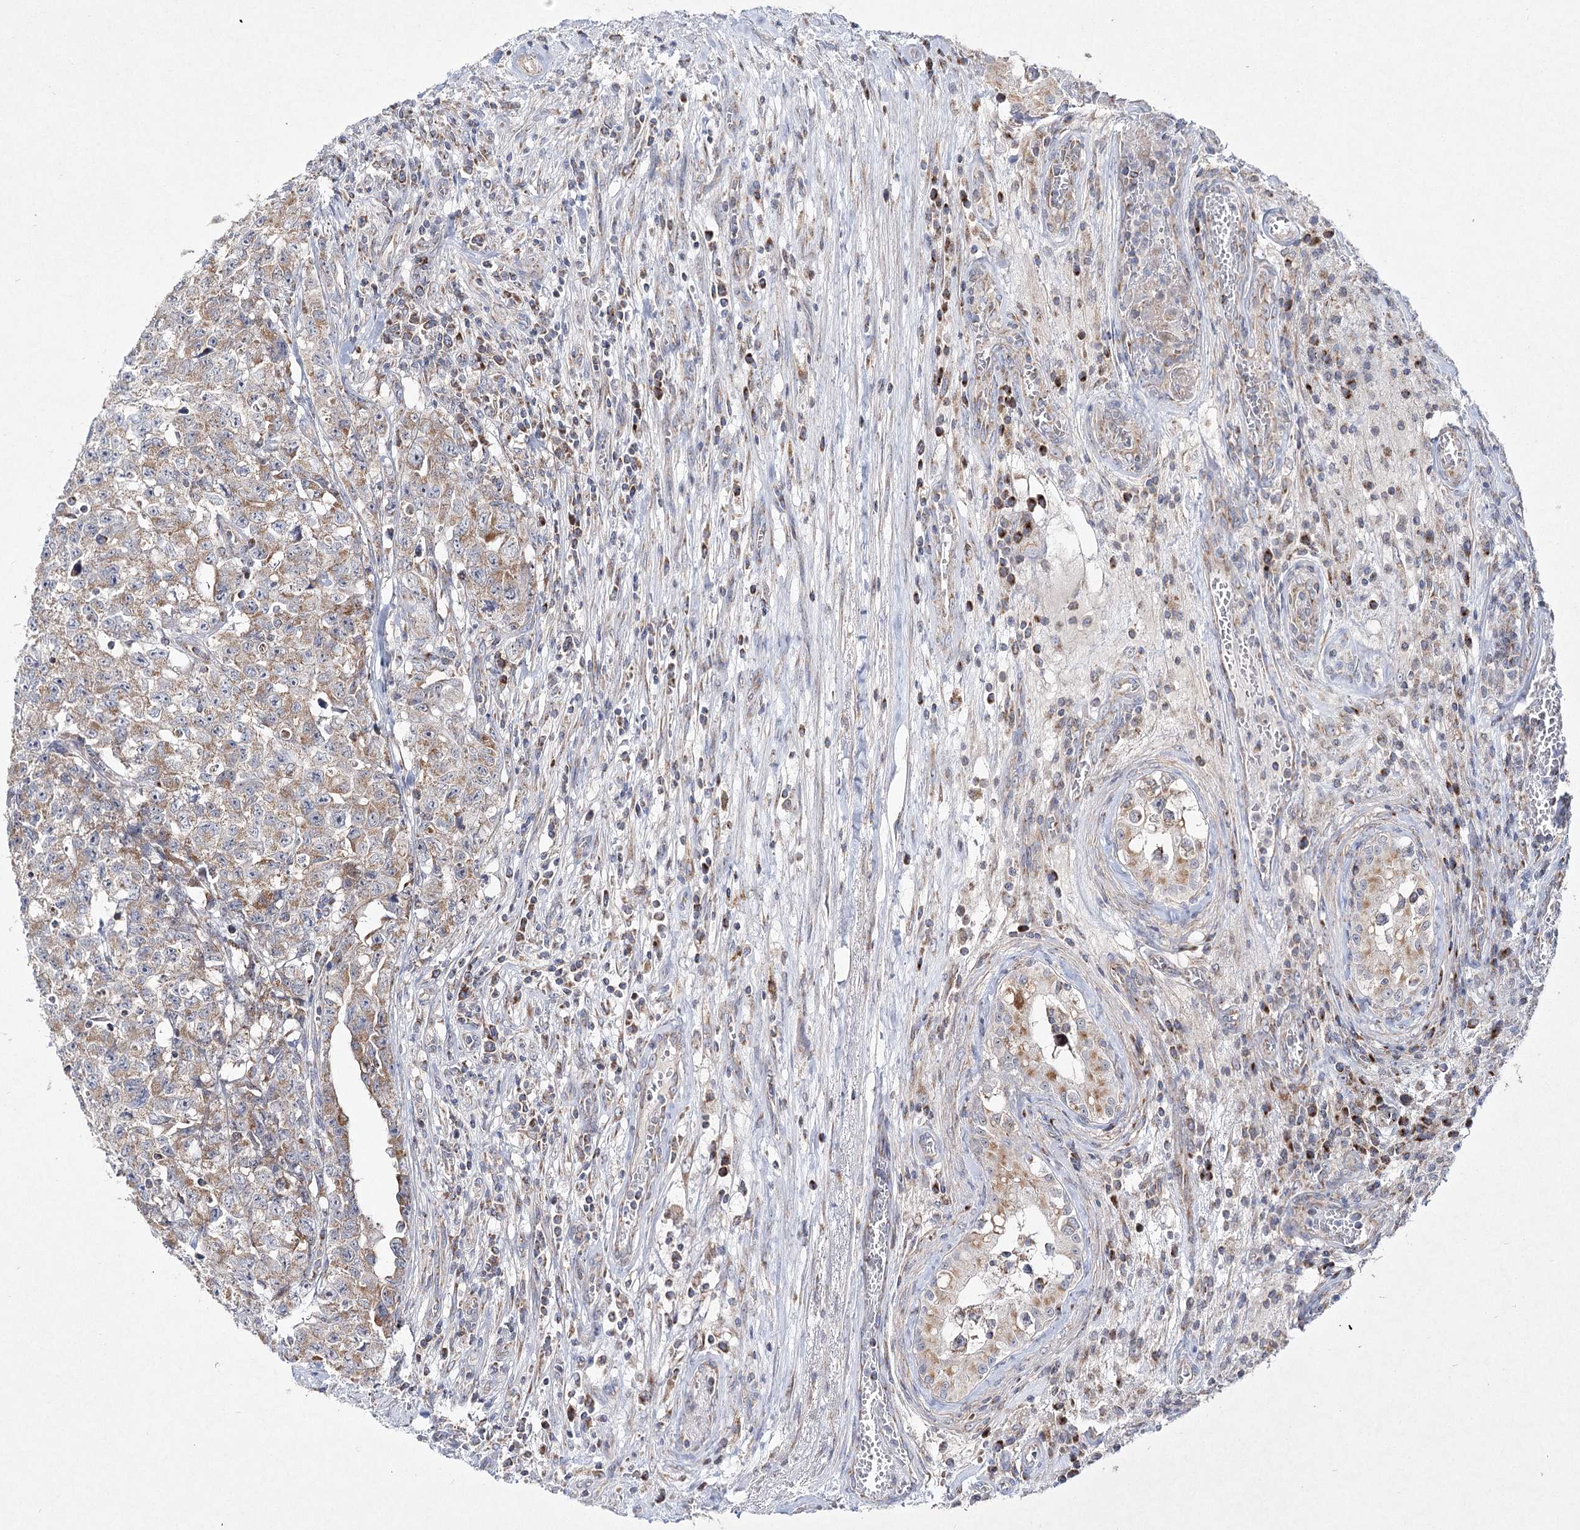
{"staining": {"intensity": "weak", "quantity": ">75%", "location": "cytoplasmic/membranous"}, "tissue": "testis cancer", "cell_type": "Tumor cells", "image_type": "cancer", "snomed": [{"axis": "morphology", "description": "Carcinoma, Embryonal, NOS"}, {"axis": "topography", "description": "Testis"}], "caption": "A brown stain highlights weak cytoplasmic/membranous positivity of a protein in testis cancer (embryonal carcinoma) tumor cells.", "gene": "DNA2", "patient": {"sex": "male", "age": 28}}